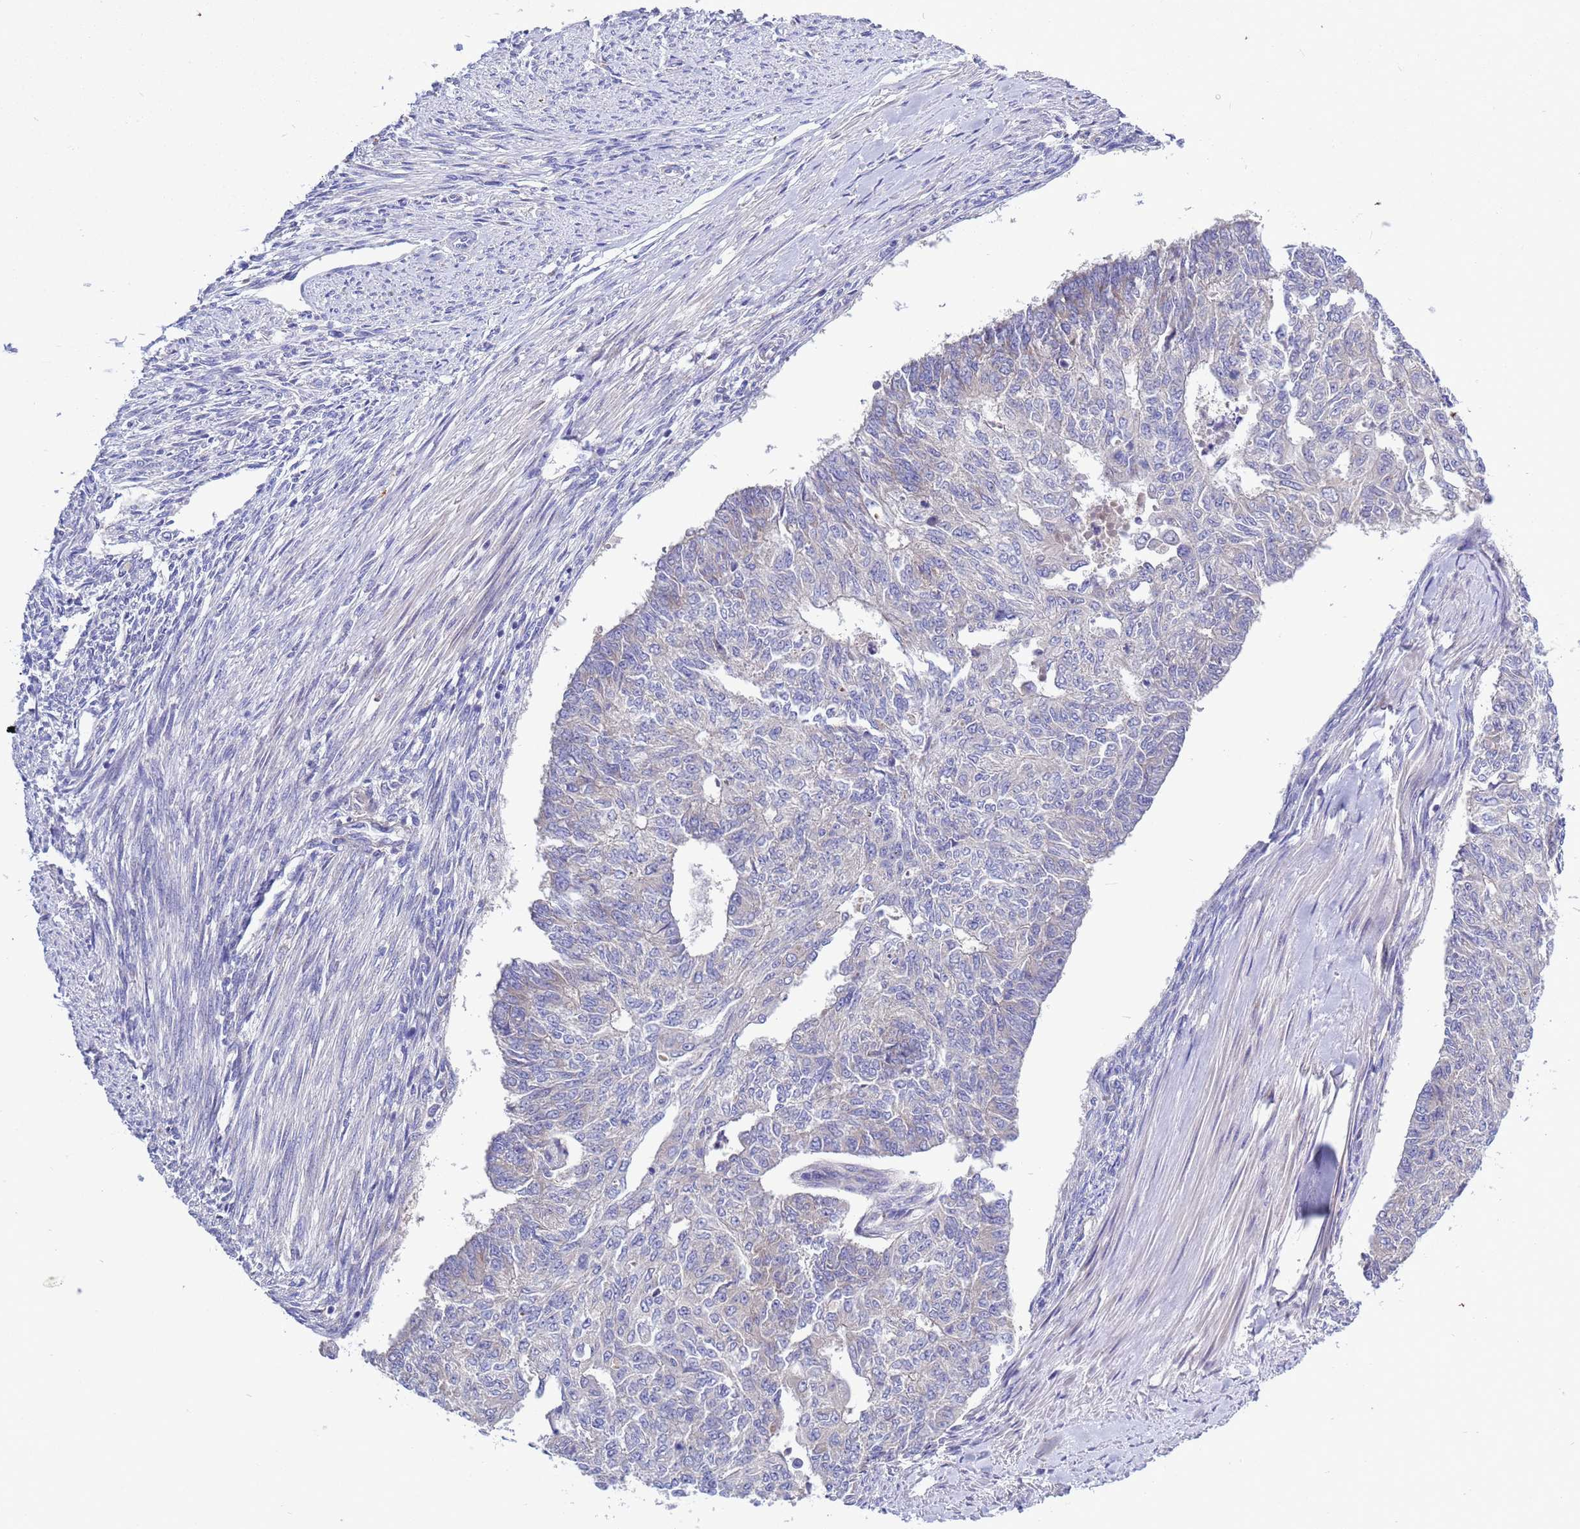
{"staining": {"intensity": "negative", "quantity": "none", "location": "none"}, "tissue": "endometrial cancer", "cell_type": "Tumor cells", "image_type": "cancer", "snomed": [{"axis": "morphology", "description": "Adenocarcinoma, NOS"}, {"axis": "topography", "description": "Endometrium"}], "caption": "Adenocarcinoma (endometrial) stained for a protein using immunohistochemistry demonstrates no positivity tumor cells.", "gene": "RC3H2", "patient": {"sex": "female", "age": 32}}